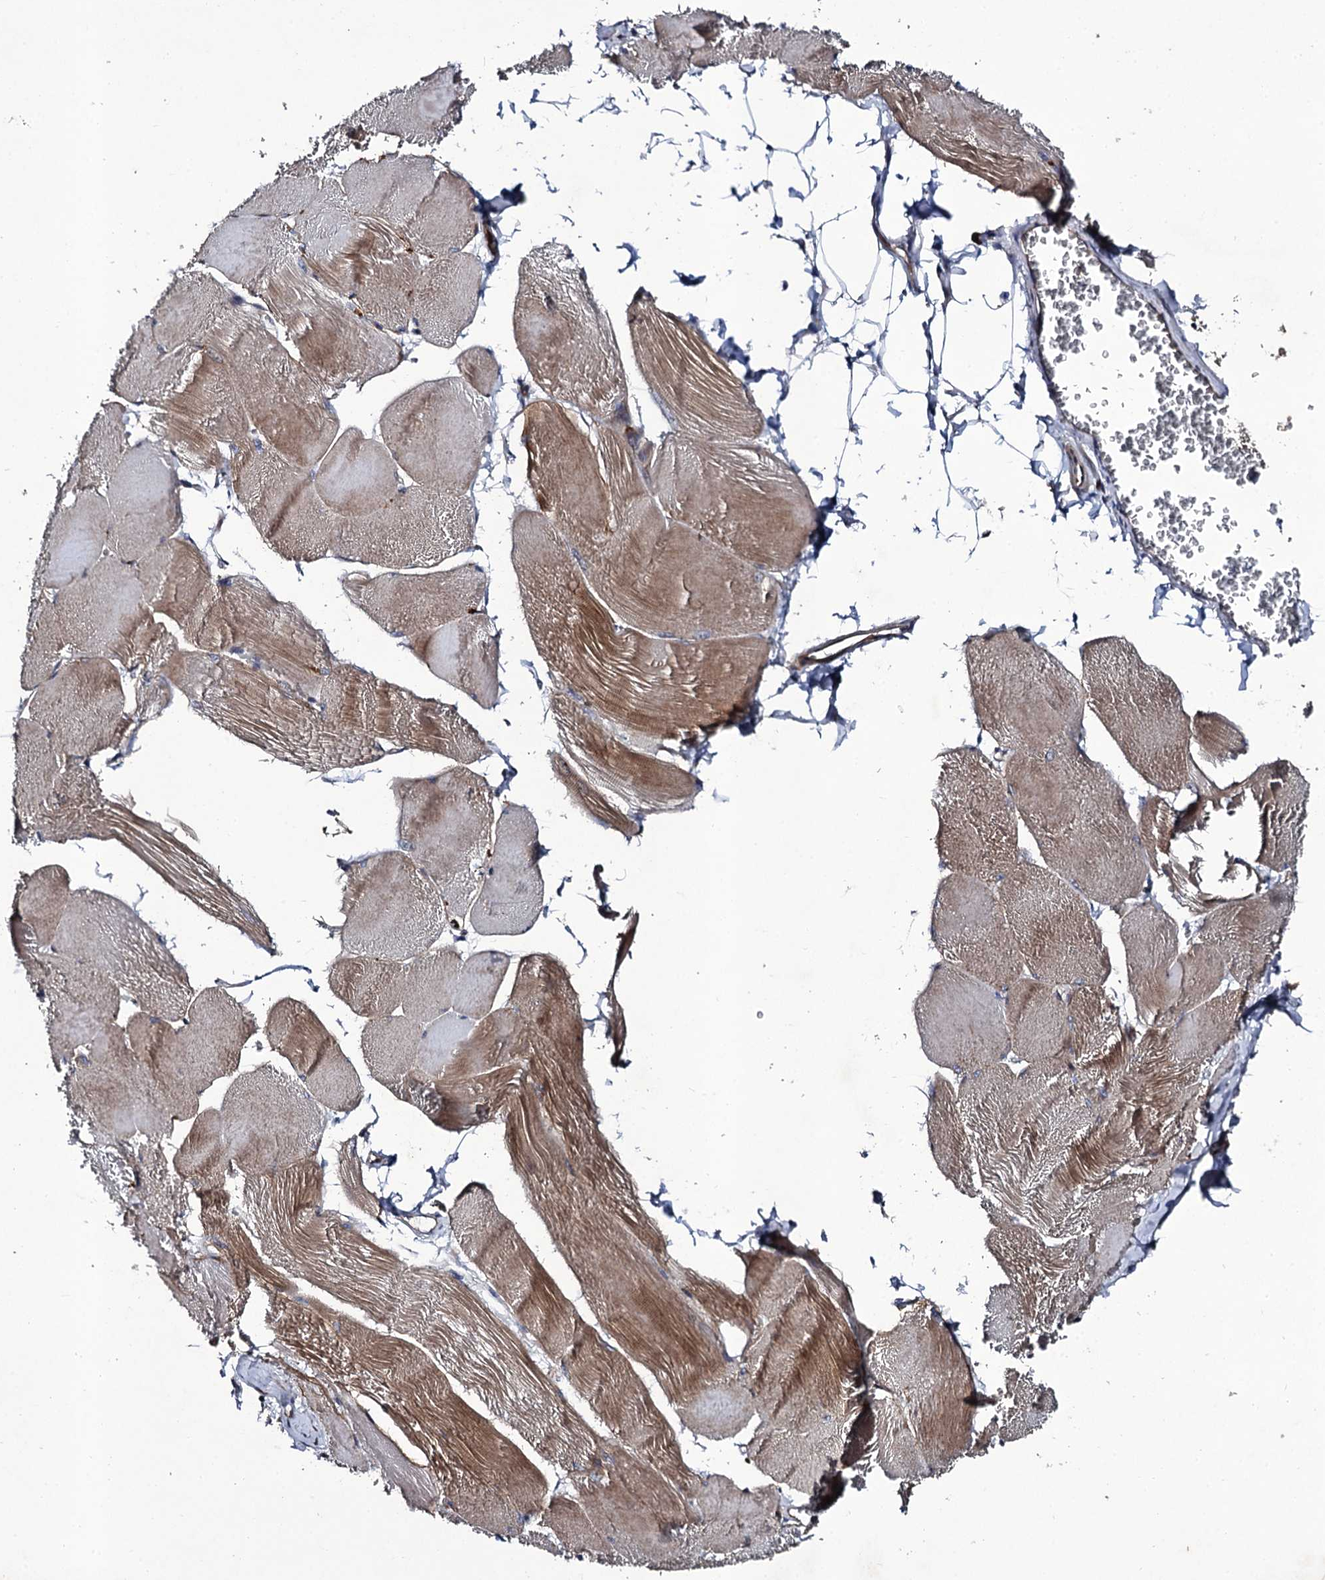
{"staining": {"intensity": "moderate", "quantity": "25%-75%", "location": "cytoplasmic/membranous"}, "tissue": "skeletal muscle", "cell_type": "Myocytes", "image_type": "normal", "snomed": [{"axis": "morphology", "description": "Normal tissue, NOS"}, {"axis": "morphology", "description": "Basal cell carcinoma"}, {"axis": "topography", "description": "Skeletal muscle"}], "caption": "Immunohistochemical staining of unremarkable human skeletal muscle exhibits 25%-75% levels of moderate cytoplasmic/membranous protein positivity in approximately 25%-75% of myocytes.", "gene": "LRRC28", "patient": {"sex": "female", "age": 64}}